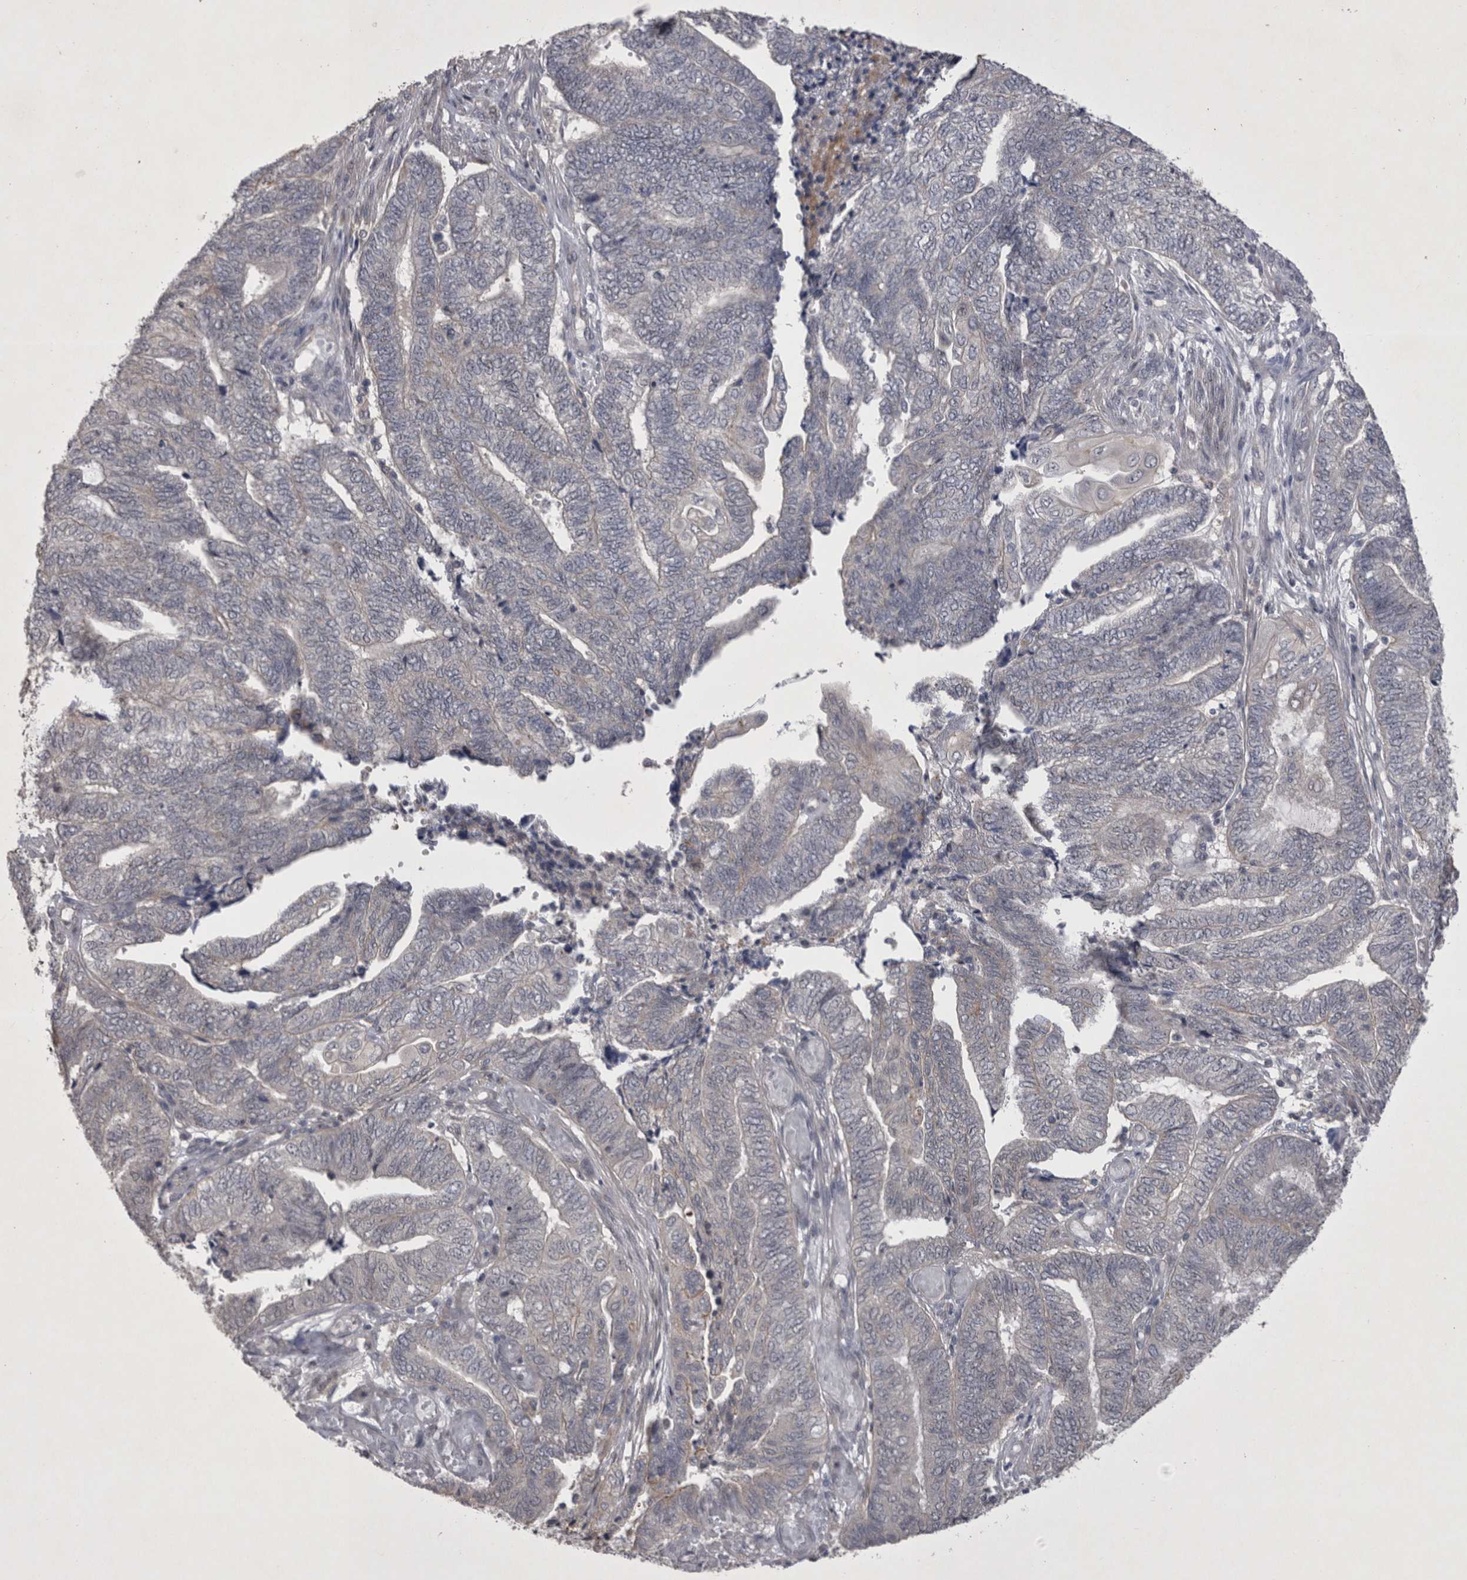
{"staining": {"intensity": "negative", "quantity": "none", "location": "none"}, "tissue": "endometrial cancer", "cell_type": "Tumor cells", "image_type": "cancer", "snomed": [{"axis": "morphology", "description": "Adenocarcinoma, NOS"}, {"axis": "topography", "description": "Uterus"}, {"axis": "topography", "description": "Endometrium"}], "caption": "Tumor cells are negative for brown protein staining in endometrial adenocarcinoma.", "gene": "CTBS", "patient": {"sex": "female", "age": 70}}